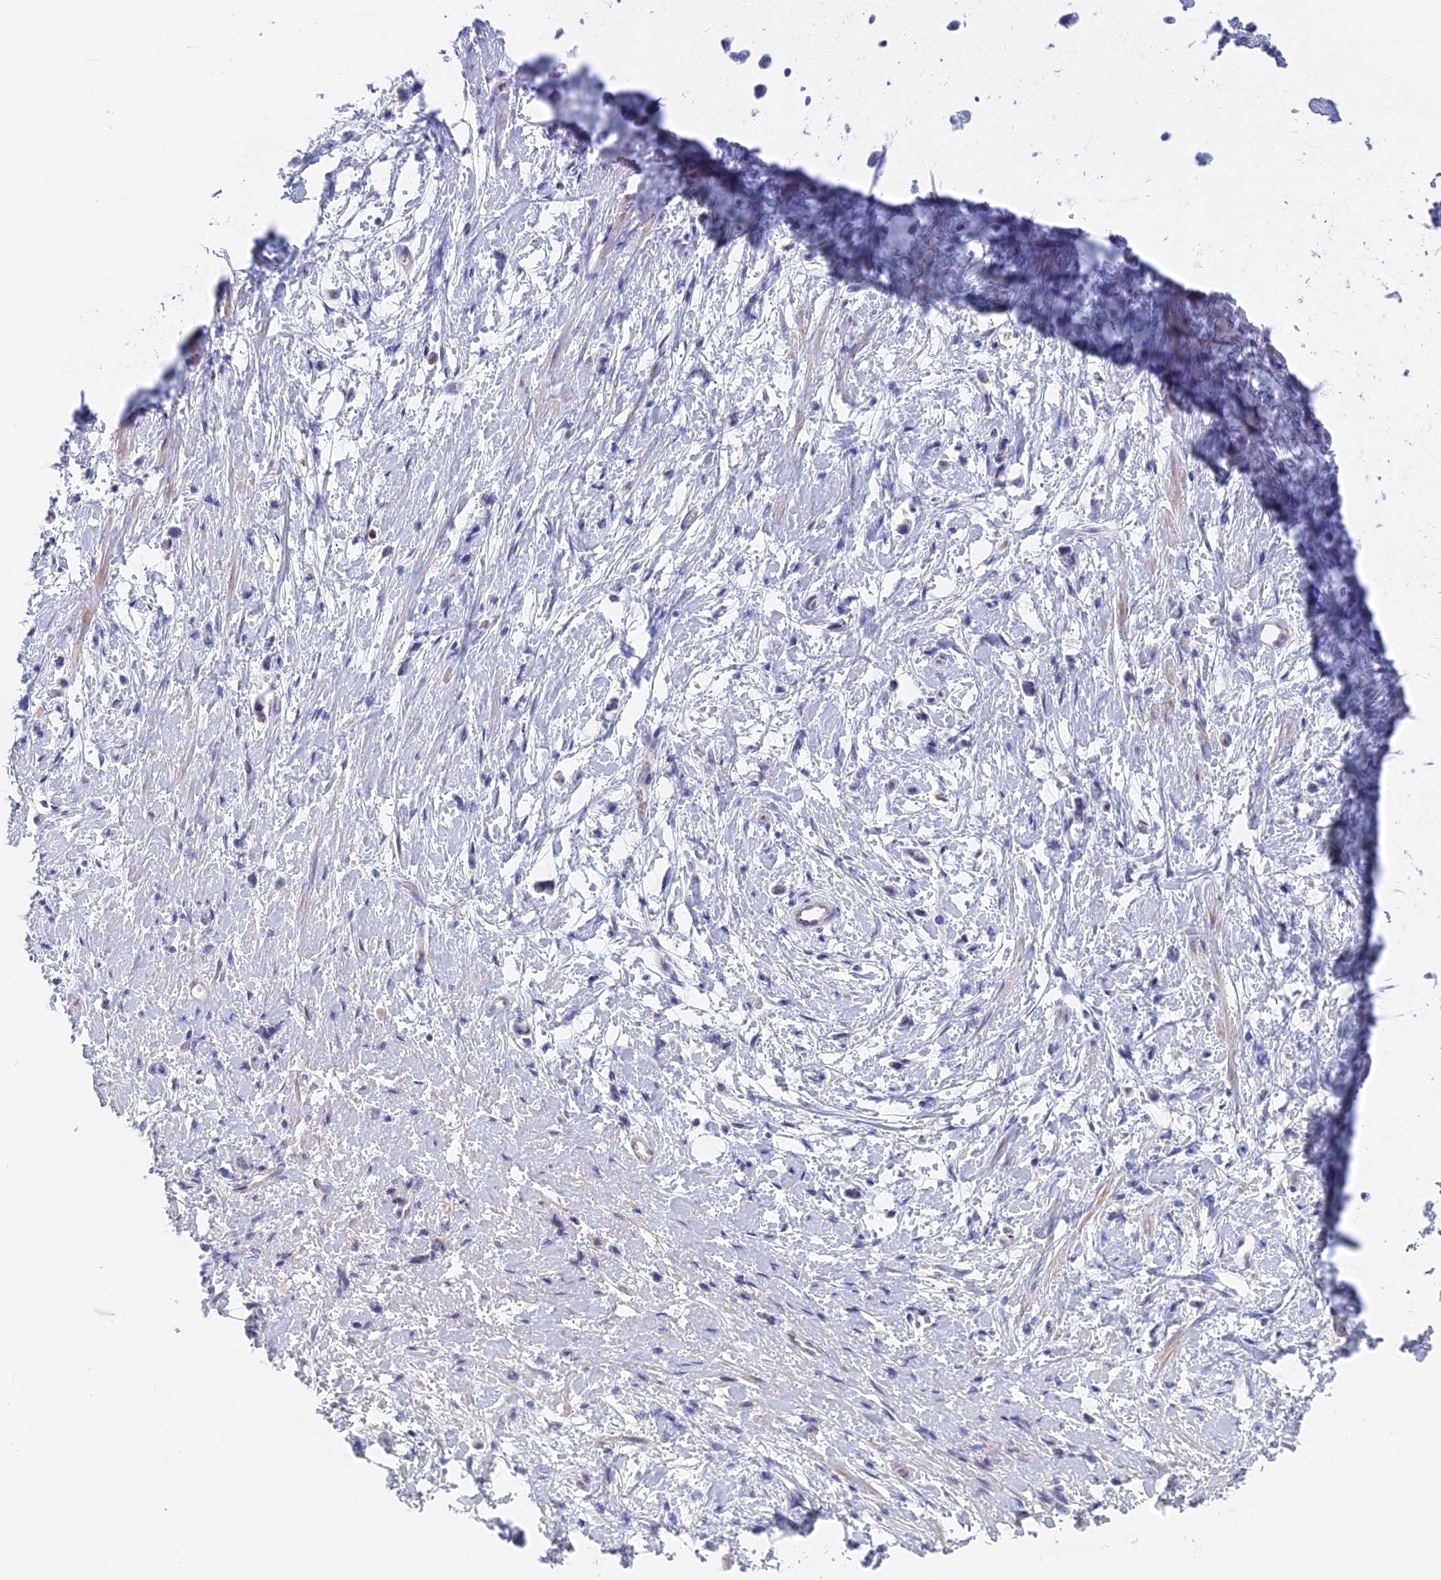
{"staining": {"intensity": "negative", "quantity": "none", "location": "none"}, "tissue": "stomach cancer", "cell_type": "Tumor cells", "image_type": "cancer", "snomed": [{"axis": "morphology", "description": "Adenocarcinoma, NOS"}, {"axis": "topography", "description": "Stomach"}], "caption": "Micrograph shows no significant protein expression in tumor cells of stomach adenocarcinoma.", "gene": "GLB1L", "patient": {"sex": "female", "age": 60}}